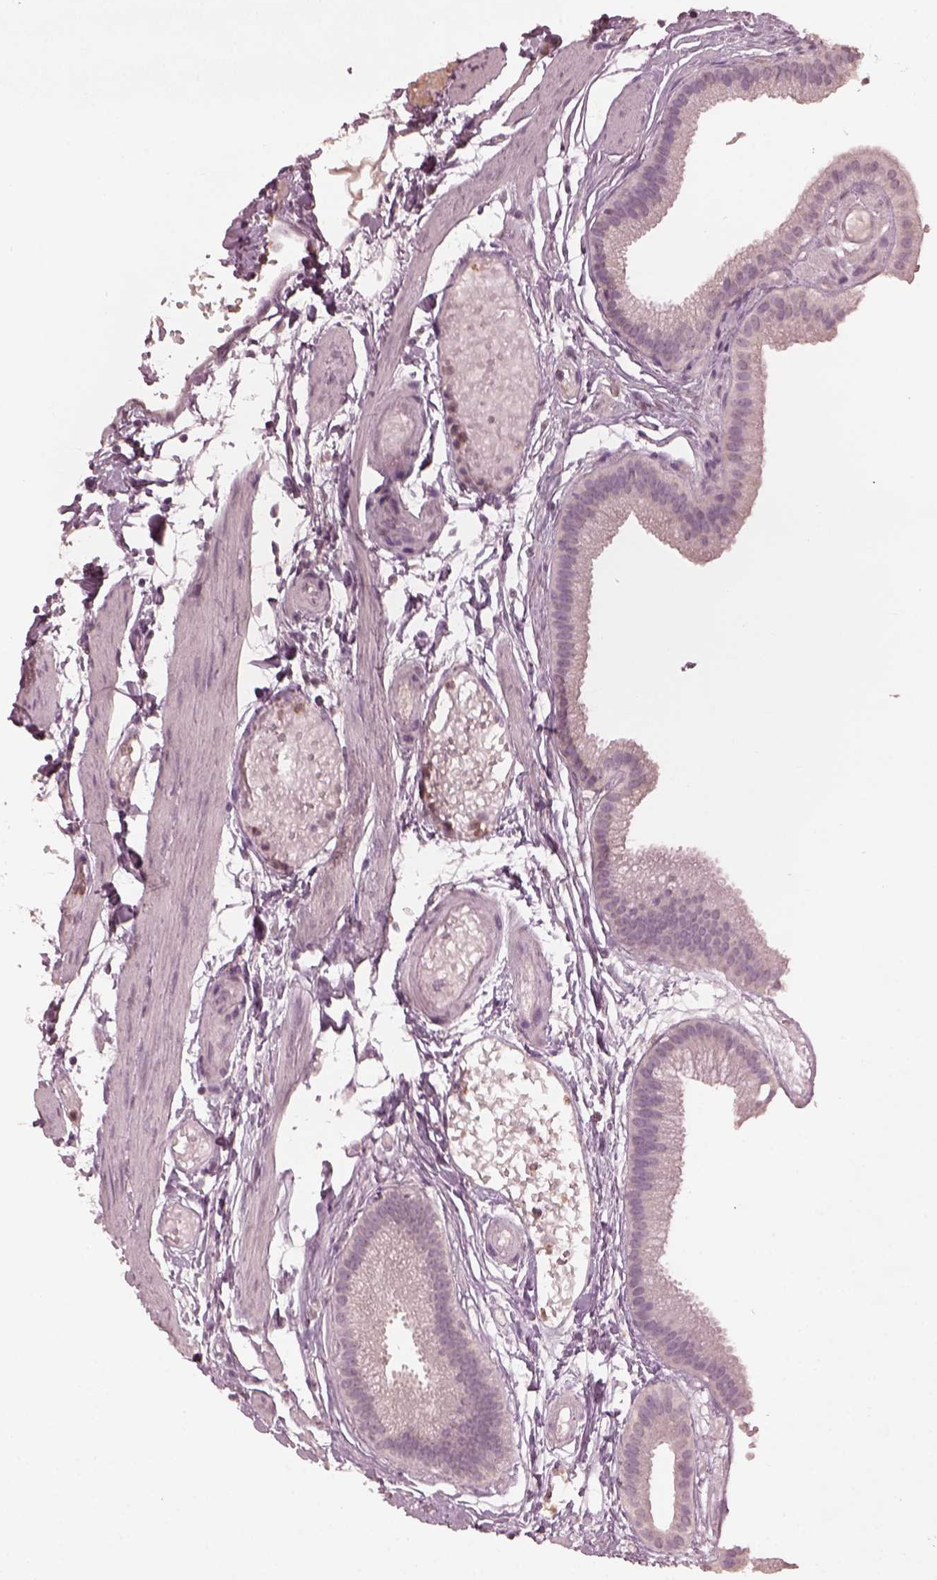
{"staining": {"intensity": "negative", "quantity": "none", "location": "none"}, "tissue": "gallbladder", "cell_type": "Glandular cells", "image_type": "normal", "snomed": [{"axis": "morphology", "description": "Normal tissue, NOS"}, {"axis": "topography", "description": "Gallbladder"}], "caption": "Immunohistochemistry (IHC) histopathology image of normal human gallbladder stained for a protein (brown), which shows no positivity in glandular cells.", "gene": "KRT79", "patient": {"sex": "female", "age": 45}}